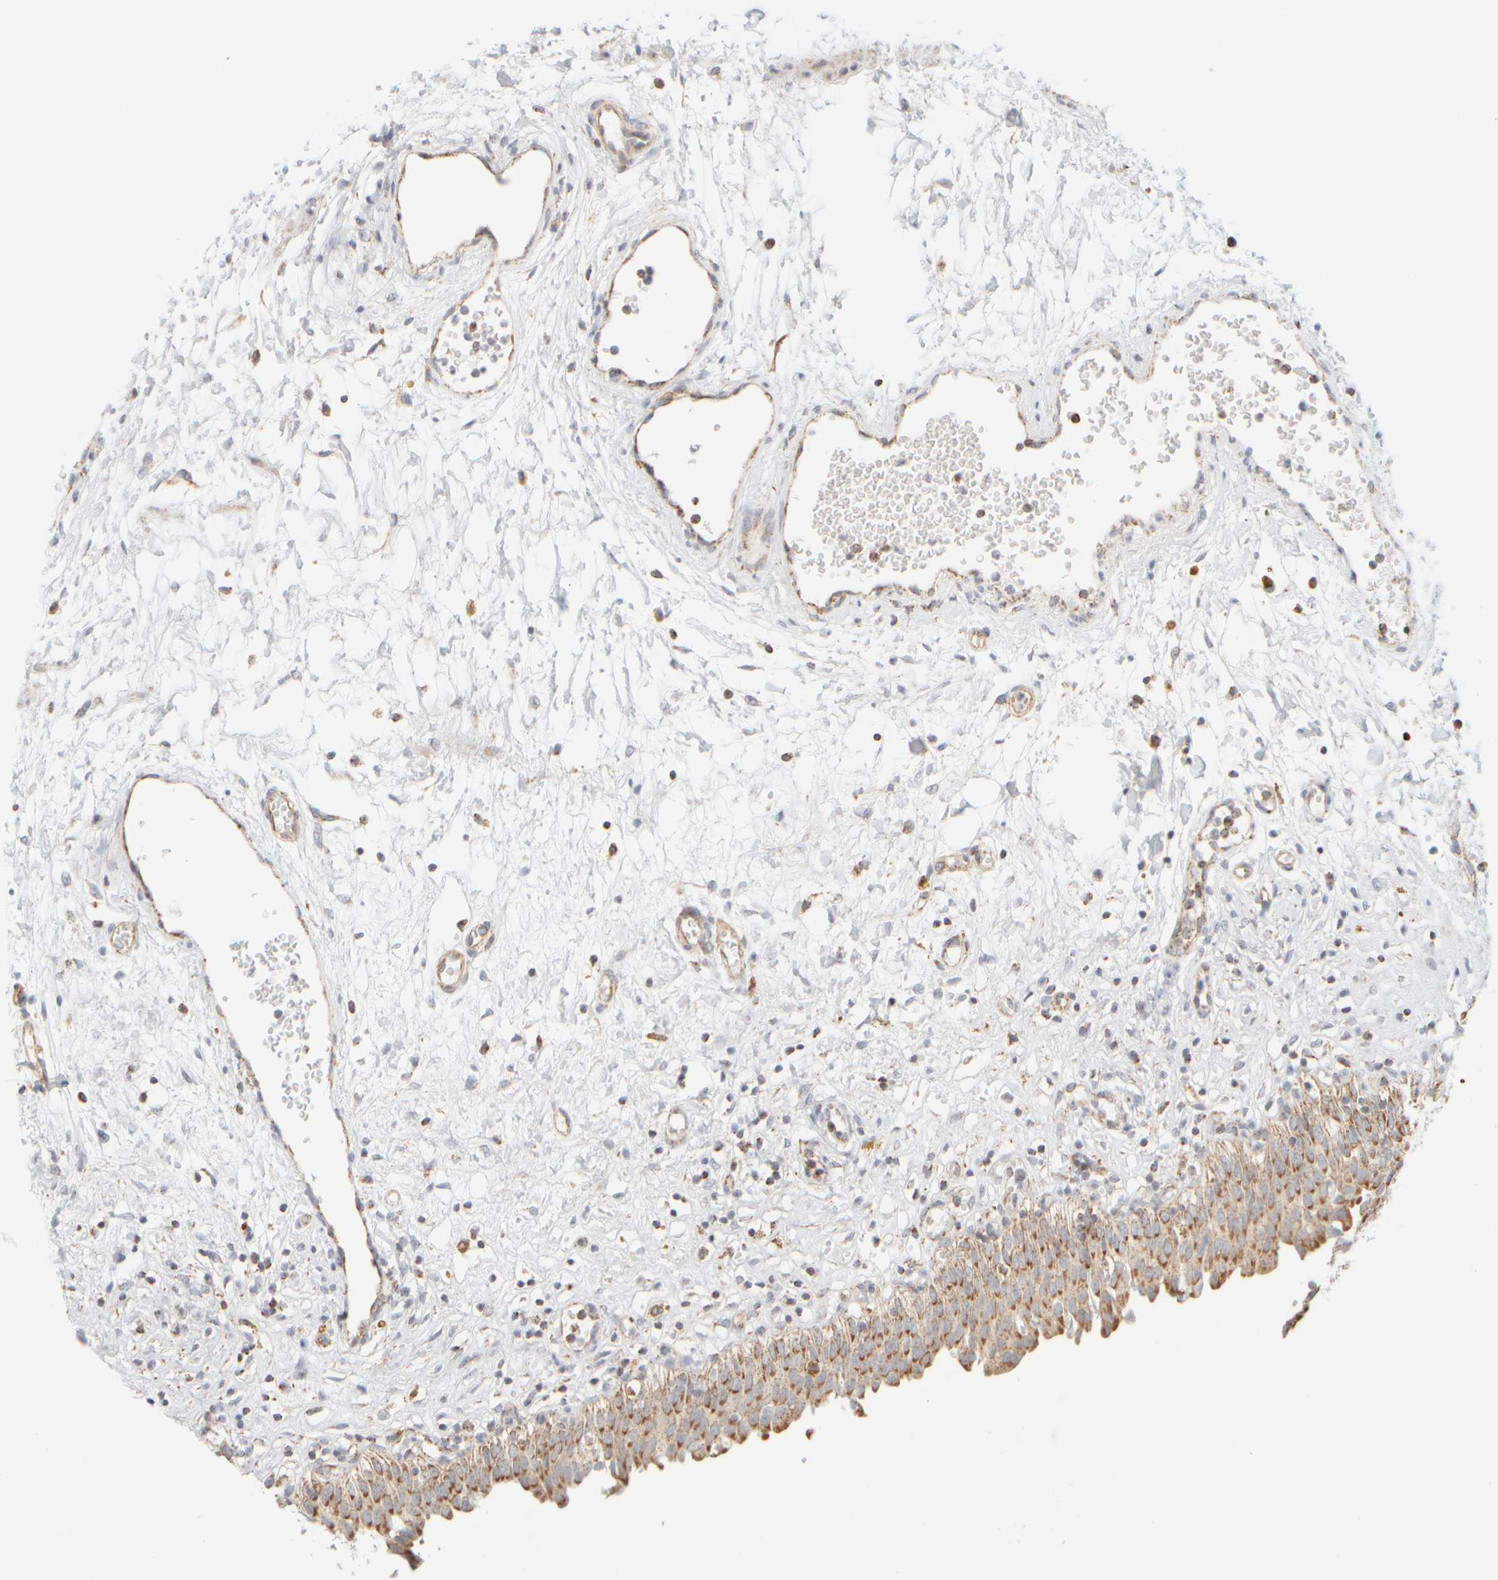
{"staining": {"intensity": "moderate", "quantity": ">75%", "location": "cytoplasmic/membranous"}, "tissue": "urinary bladder", "cell_type": "Urothelial cells", "image_type": "normal", "snomed": [{"axis": "morphology", "description": "Urothelial carcinoma, High grade"}, {"axis": "topography", "description": "Urinary bladder"}], "caption": "Urothelial cells display moderate cytoplasmic/membranous positivity in approximately >75% of cells in unremarkable urinary bladder. (DAB = brown stain, brightfield microscopy at high magnification).", "gene": "APBB2", "patient": {"sex": "male", "age": 46}}